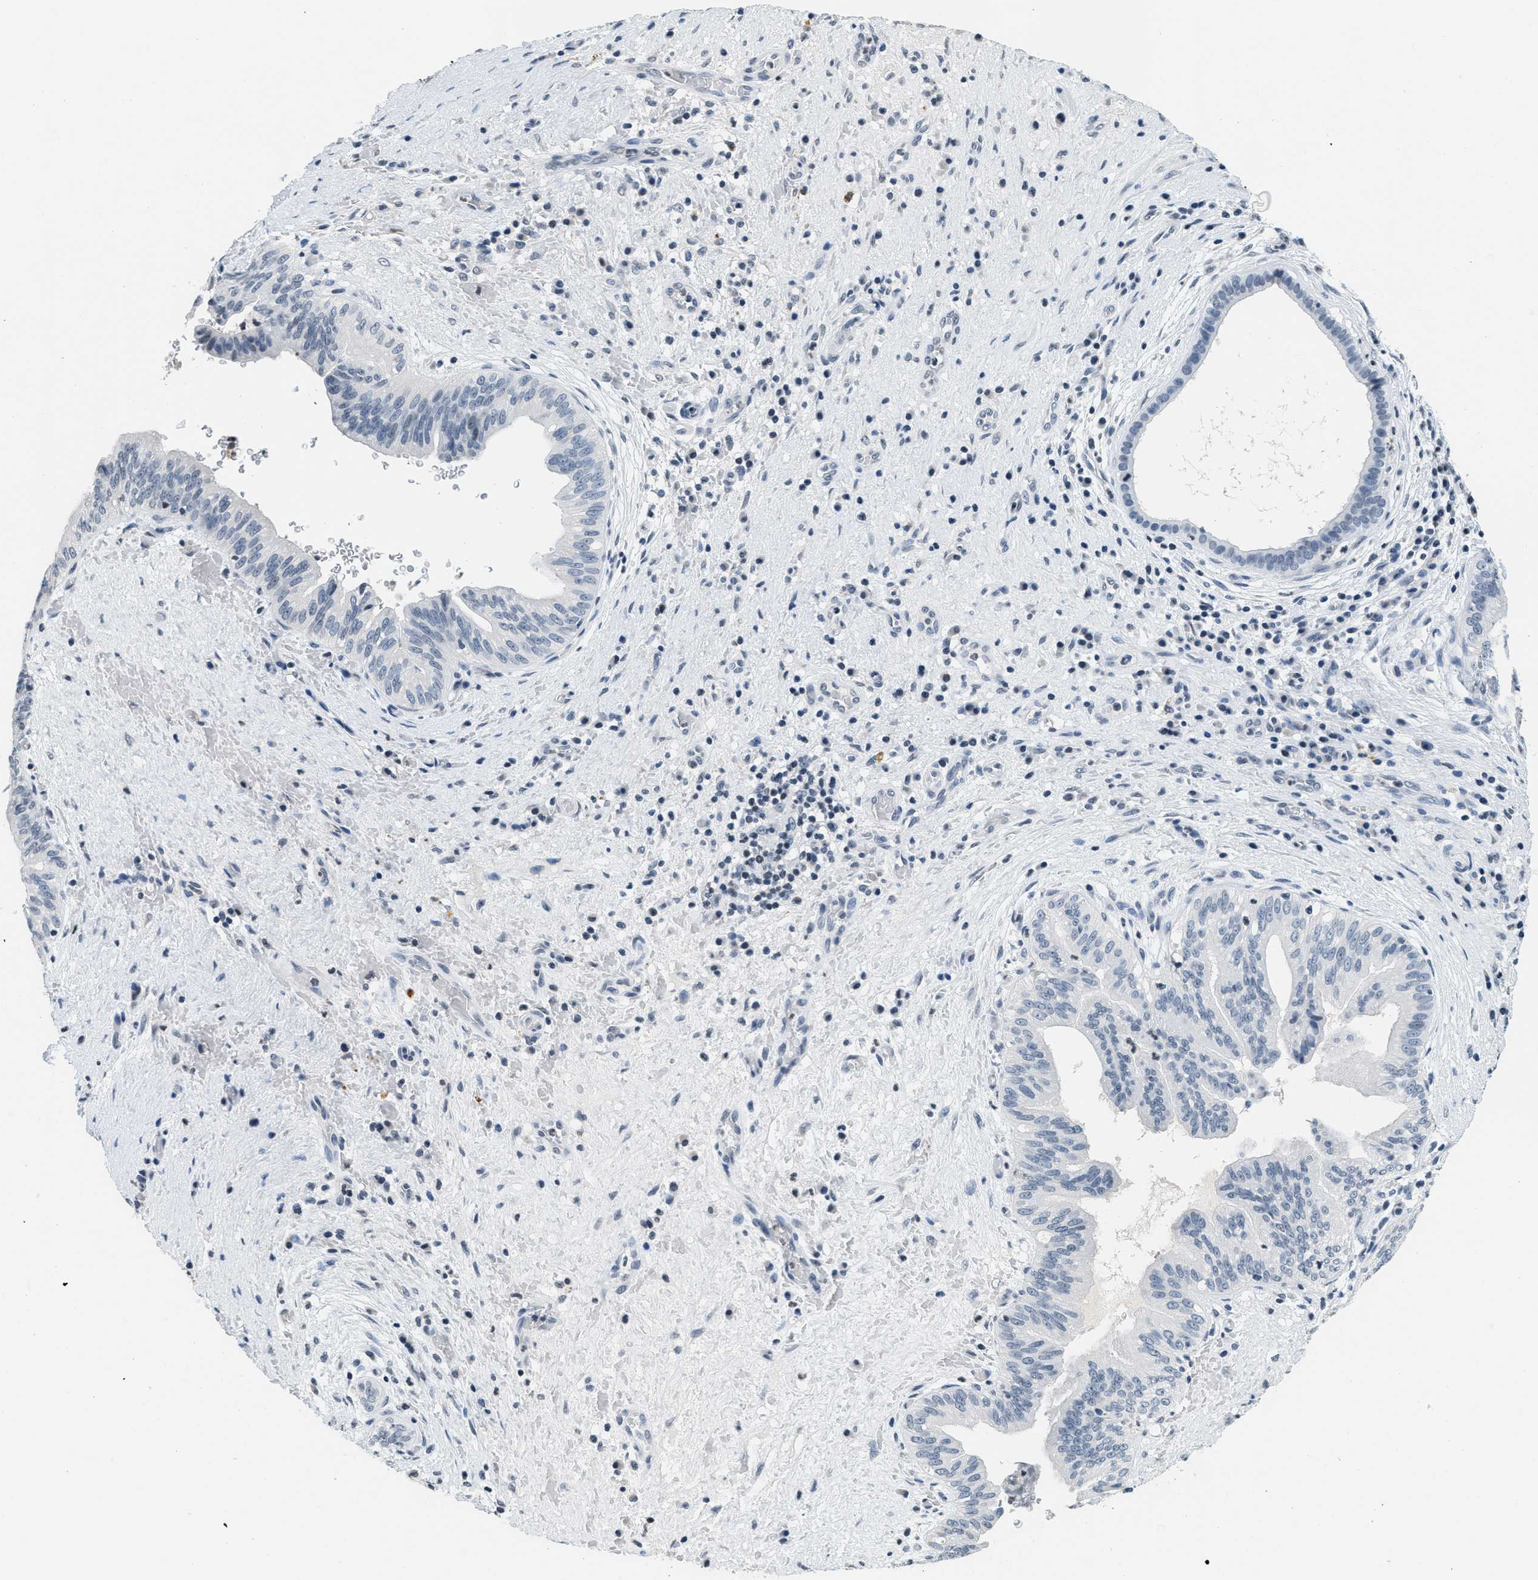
{"staining": {"intensity": "negative", "quantity": "none", "location": "none"}, "tissue": "liver cancer", "cell_type": "Tumor cells", "image_type": "cancer", "snomed": [{"axis": "morphology", "description": "Cholangiocarcinoma"}, {"axis": "topography", "description": "Liver"}], "caption": "Cholangiocarcinoma (liver) was stained to show a protein in brown. There is no significant positivity in tumor cells.", "gene": "CA4", "patient": {"sex": "female", "age": 38}}